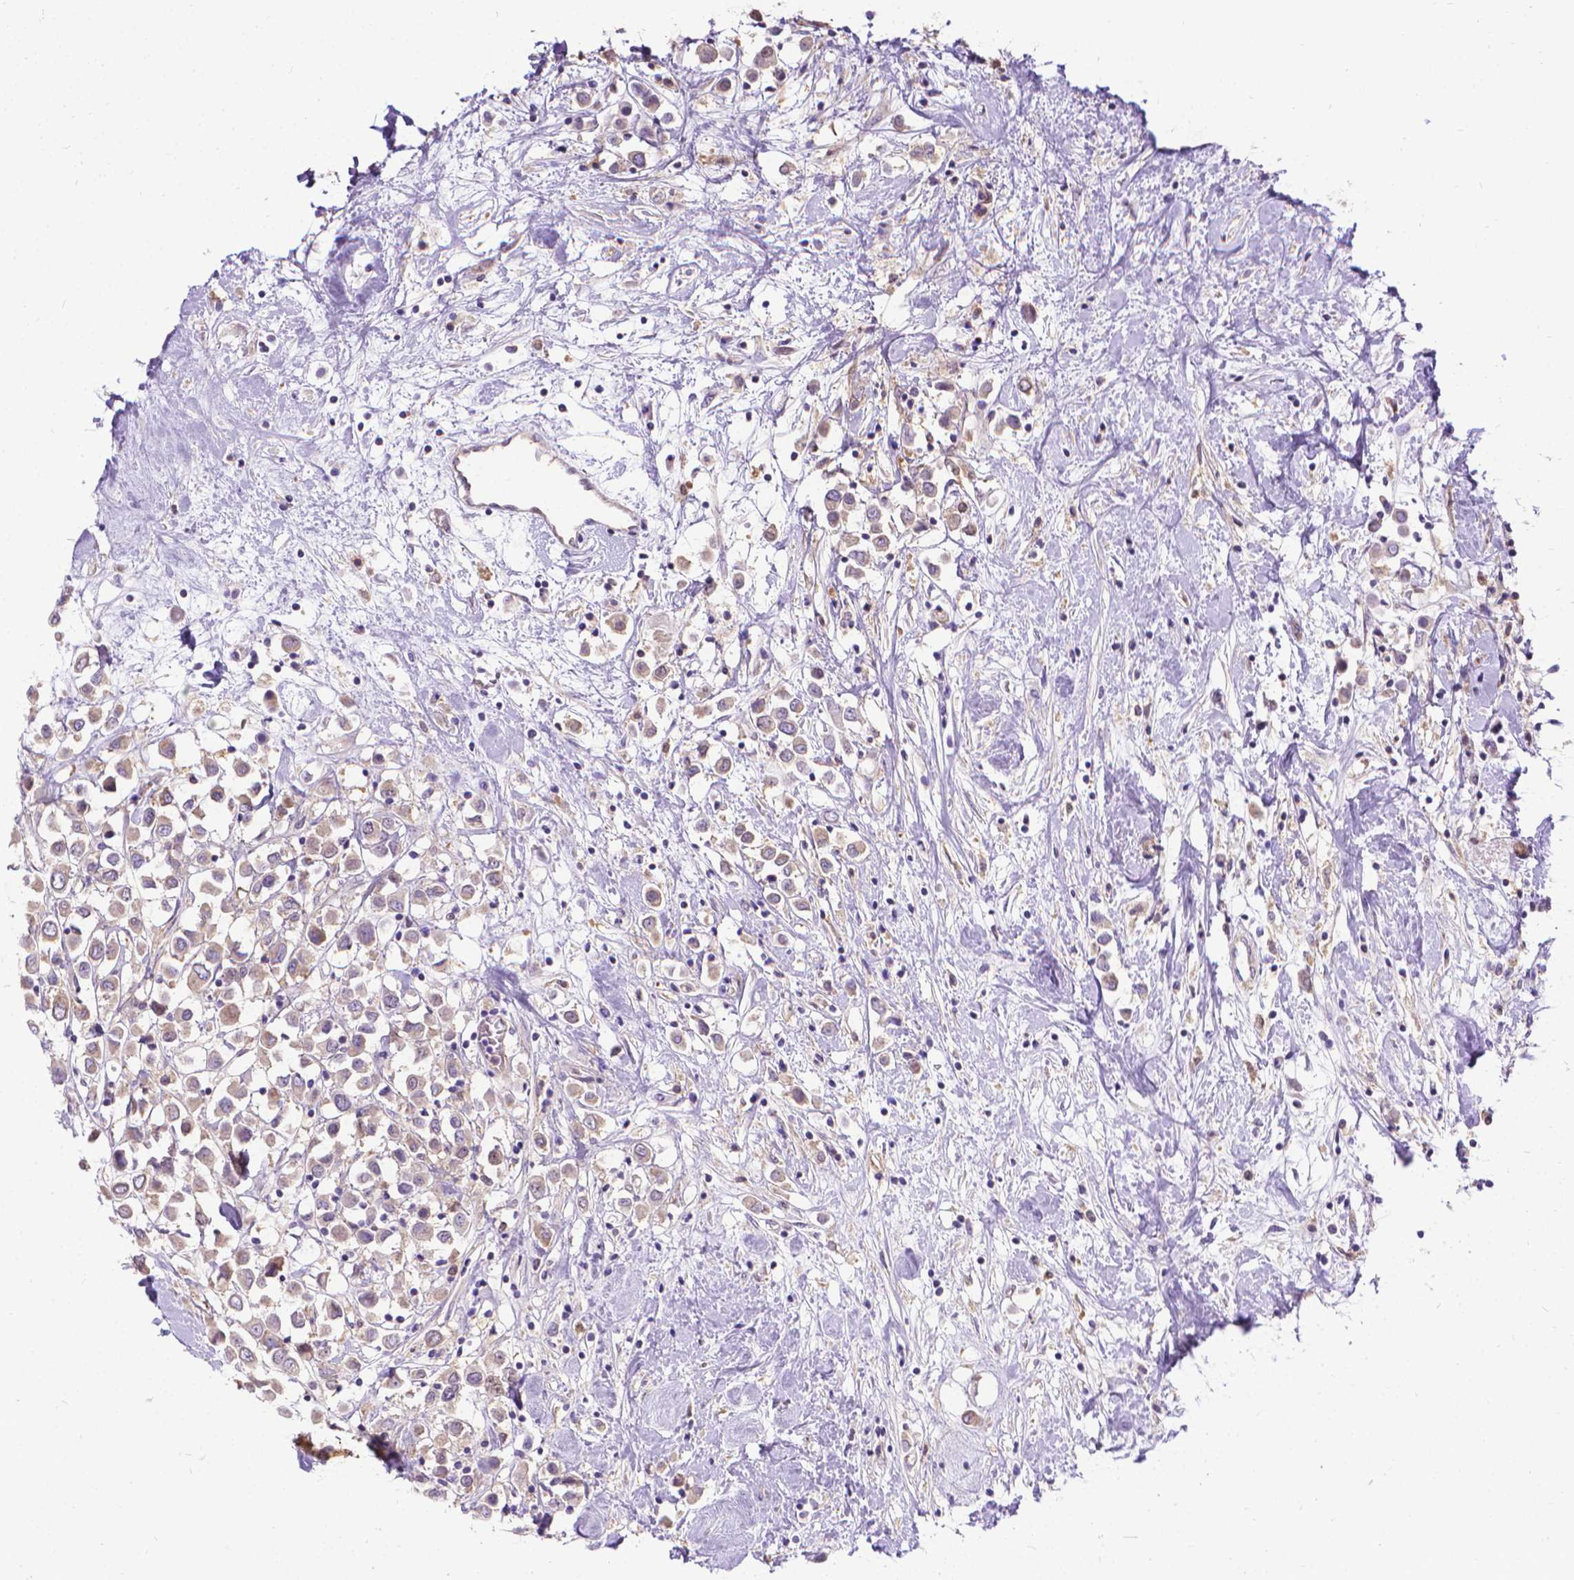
{"staining": {"intensity": "weak", "quantity": "<25%", "location": "cytoplasmic/membranous"}, "tissue": "breast cancer", "cell_type": "Tumor cells", "image_type": "cancer", "snomed": [{"axis": "morphology", "description": "Duct carcinoma"}, {"axis": "topography", "description": "Breast"}], "caption": "Tumor cells show no significant staining in breast cancer. (Brightfield microscopy of DAB (3,3'-diaminobenzidine) immunohistochemistry (IHC) at high magnification).", "gene": "CFAP299", "patient": {"sex": "female", "age": 61}}